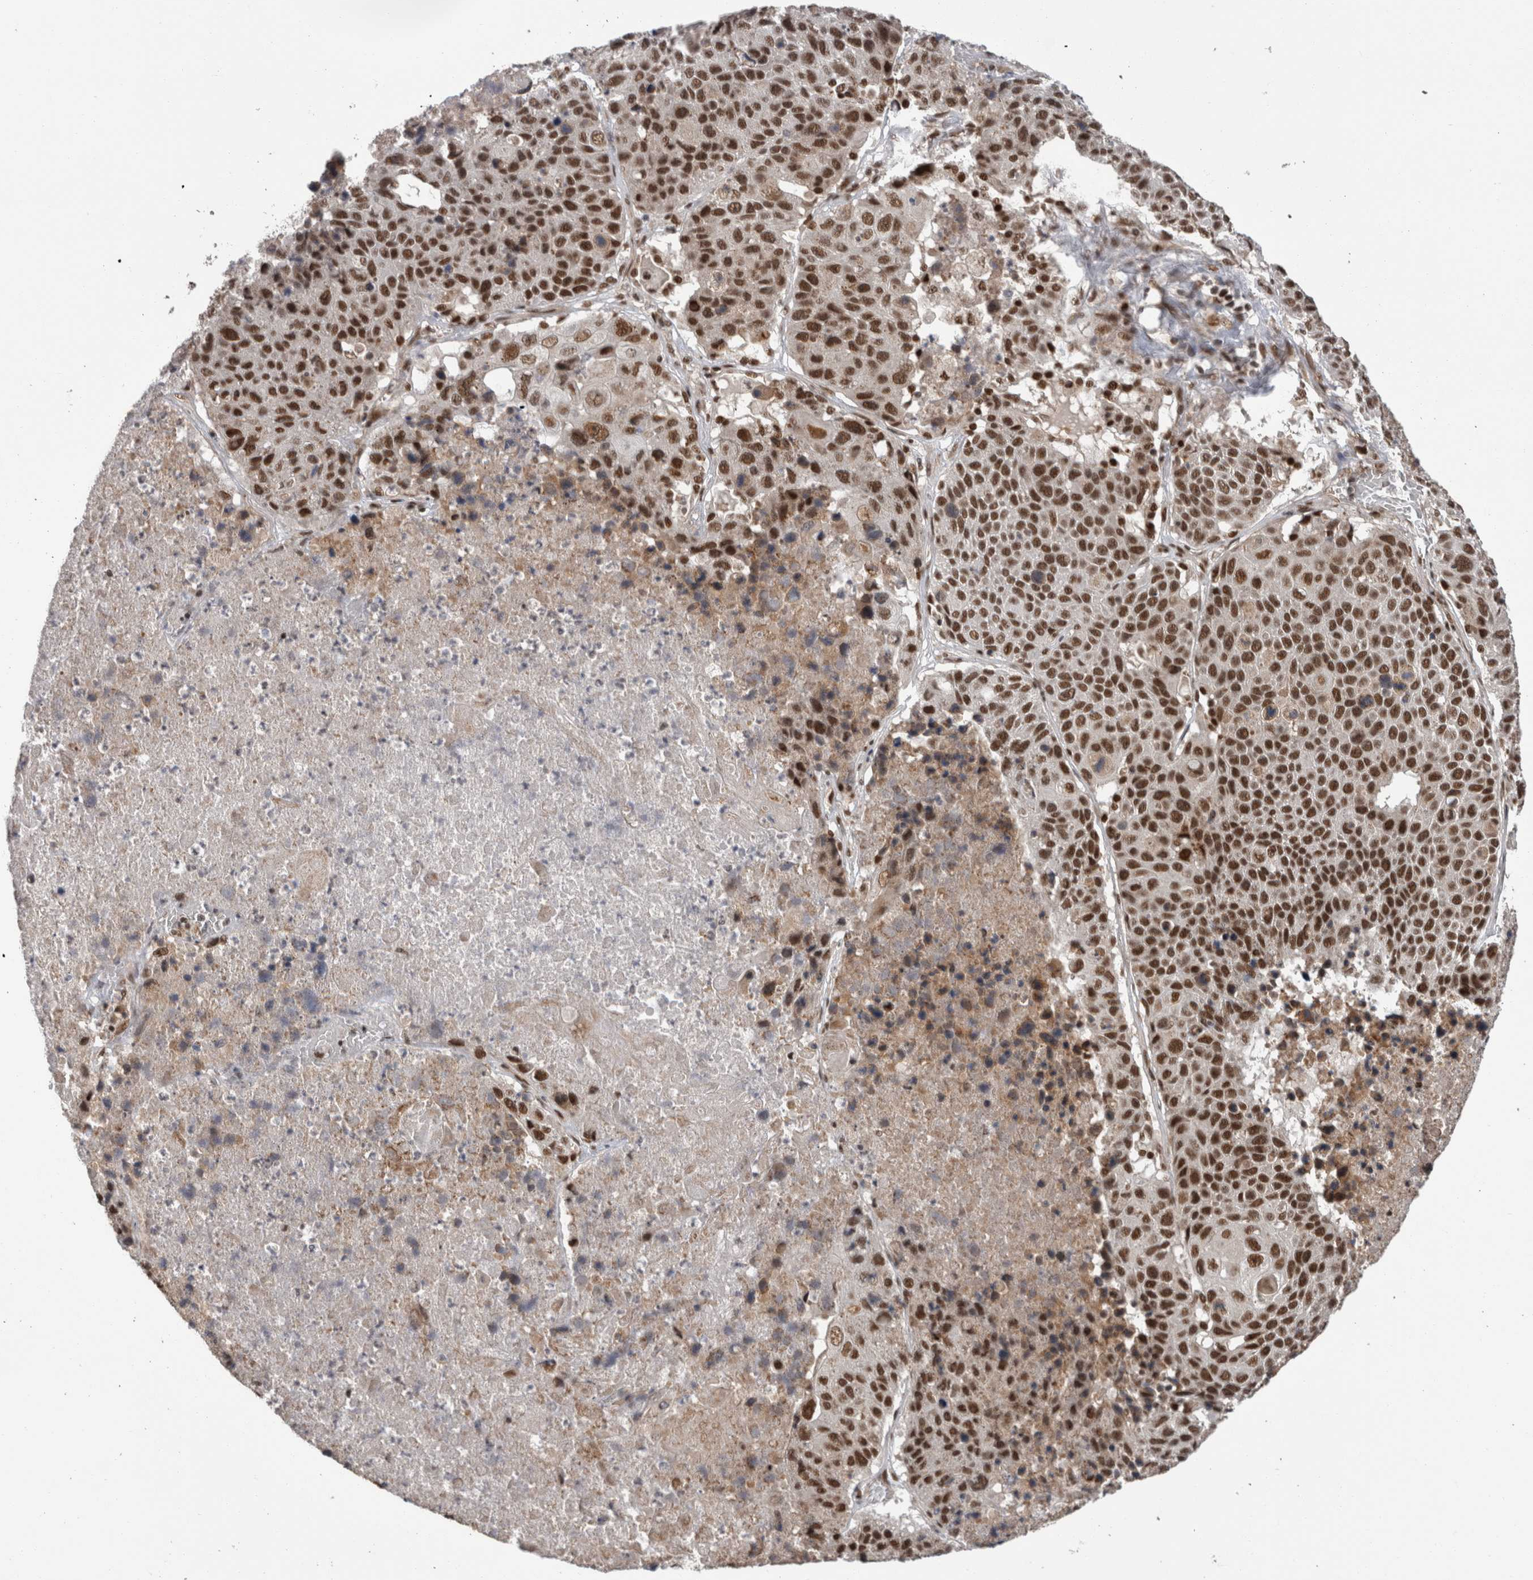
{"staining": {"intensity": "strong", "quantity": ">75%", "location": "nuclear"}, "tissue": "lung cancer", "cell_type": "Tumor cells", "image_type": "cancer", "snomed": [{"axis": "morphology", "description": "Squamous cell carcinoma, NOS"}, {"axis": "topography", "description": "Lung"}], "caption": "Immunohistochemical staining of human lung squamous cell carcinoma displays high levels of strong nuclear expression in approximately >75% of tumor cells.", "gene": "CPSF2", "patient": {"sex": "male", "age": 61}}